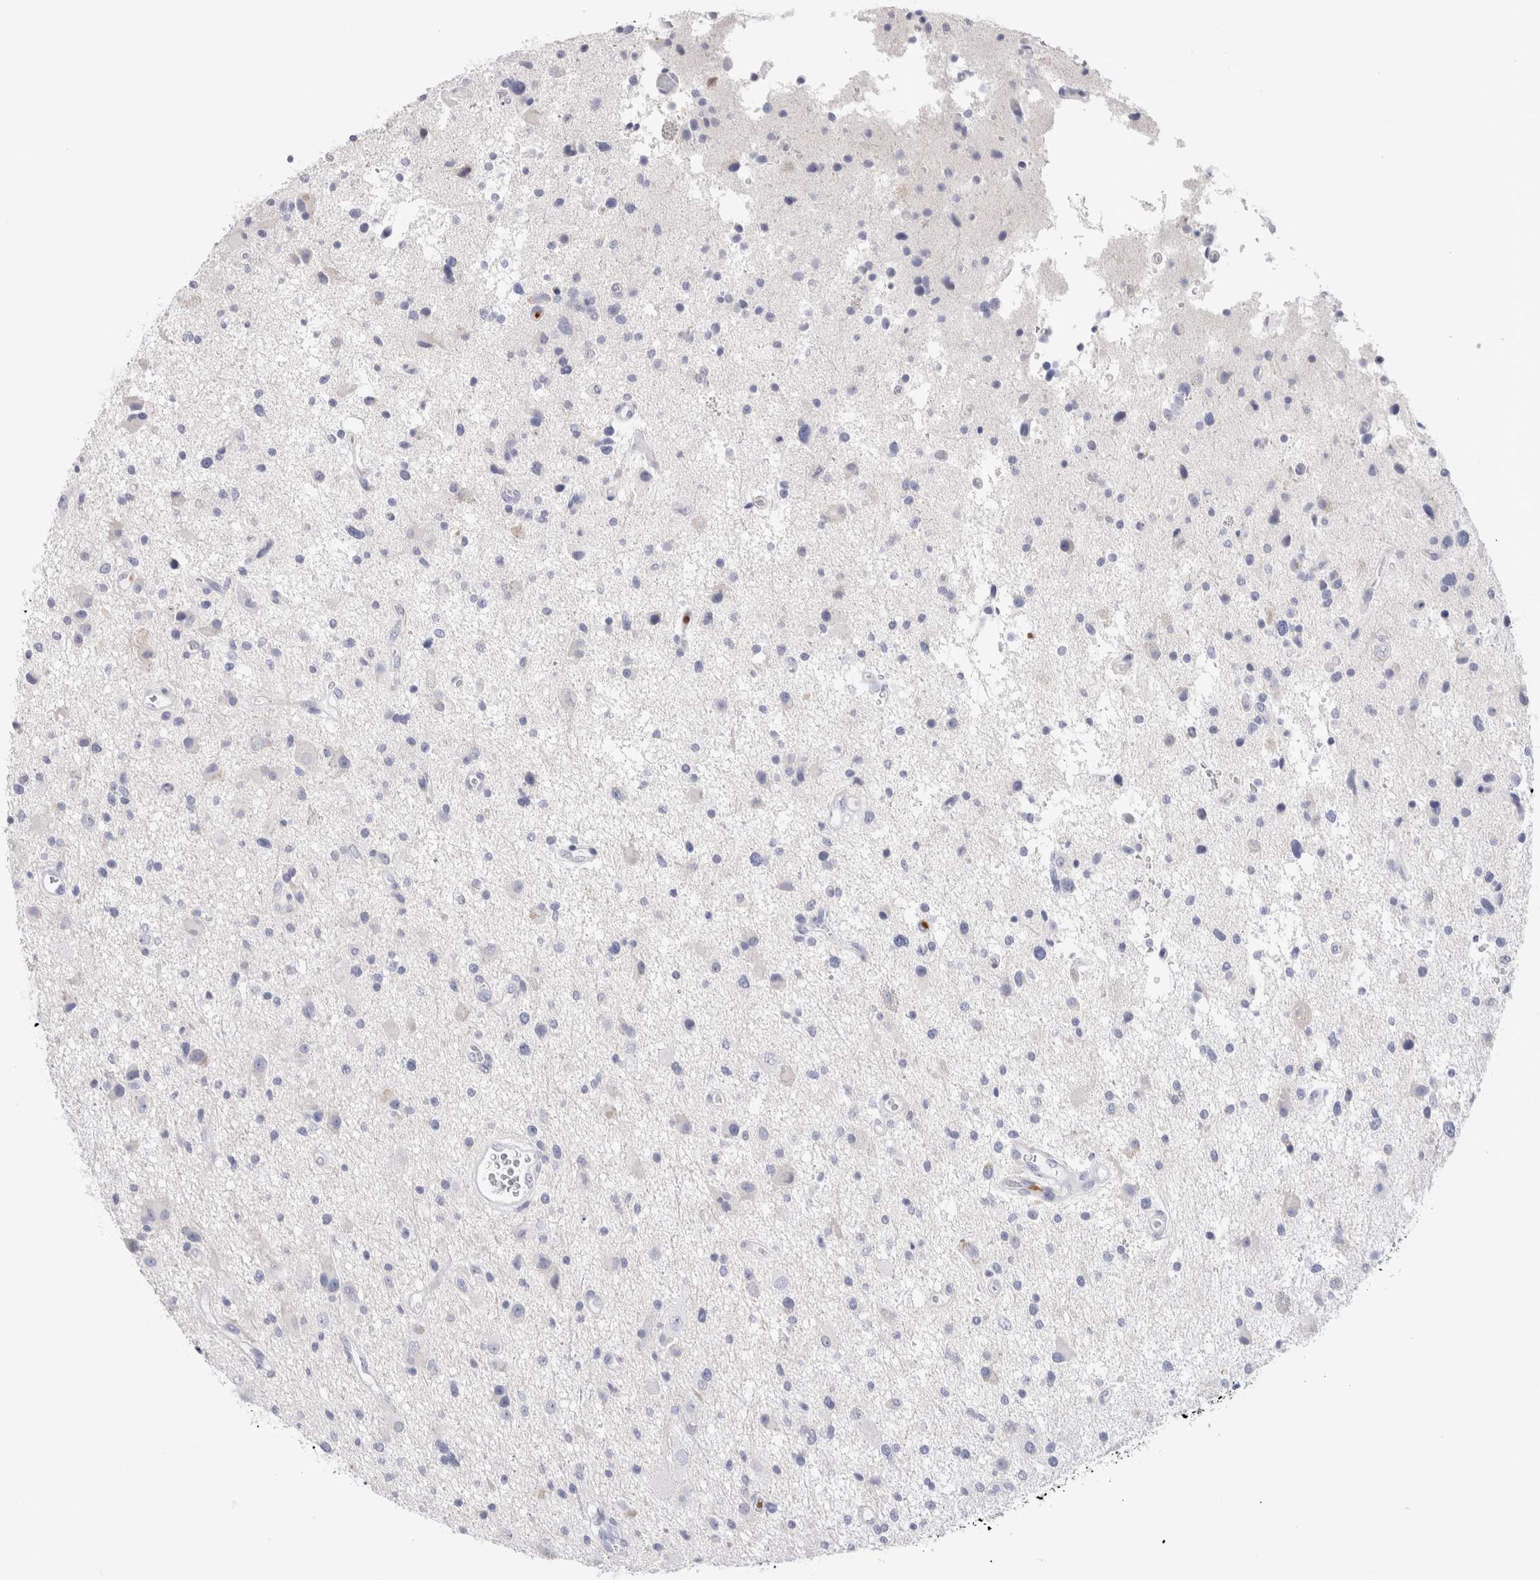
{"staining": {"intensity": "negative", "quantity": "none", "location": "none"}, "tissue": "glioma", "cell_type": "Tumor cells", "image_type": "cancer", "snomed": [{"axis": "morphology", "description": "Glioma, malignant, High grade"}, {"axis": "topography", "description": "Brain"}], "caption": "DAB immunohistochemical staining of glioma displays no significant positivity in tumor cells.", "gene": "SLC10A5", "patient": {"sex": "male", "age": 33}}